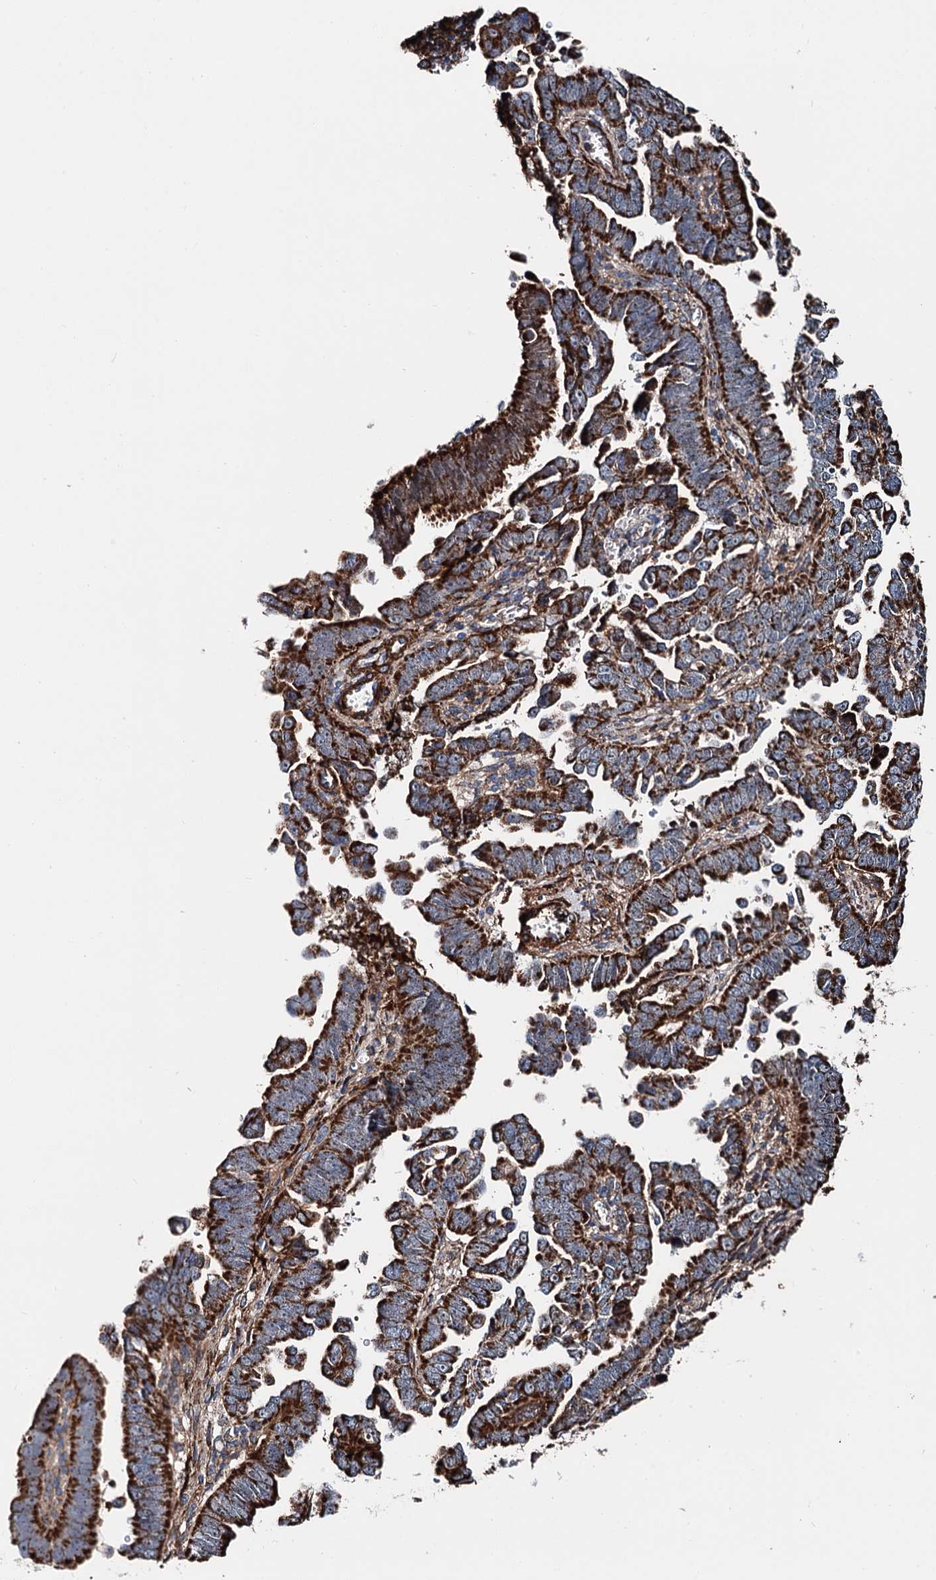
{"staining": {"intensity": "strong", "quantity": ">75%", "location": "cytoplasmic/membranous"}, "tissue": "endometrial cancer", "cell_type": "Tumor cells", "image_type": "cancer", "snomed": [{"axis": "morphology", "description": "Adenocarcinoma, NOS"}, {"axis": "topography", "description": "Endometrium"}], "caption": "Strong cytoplasmic/membranous staining for a protein is identified in approximately >75% of tumor cells of adenocarcinoma (endometrial) using immunohistochemistry.", "gene": "DDIAS", "patient": {"sex": "female", "age": 75}}